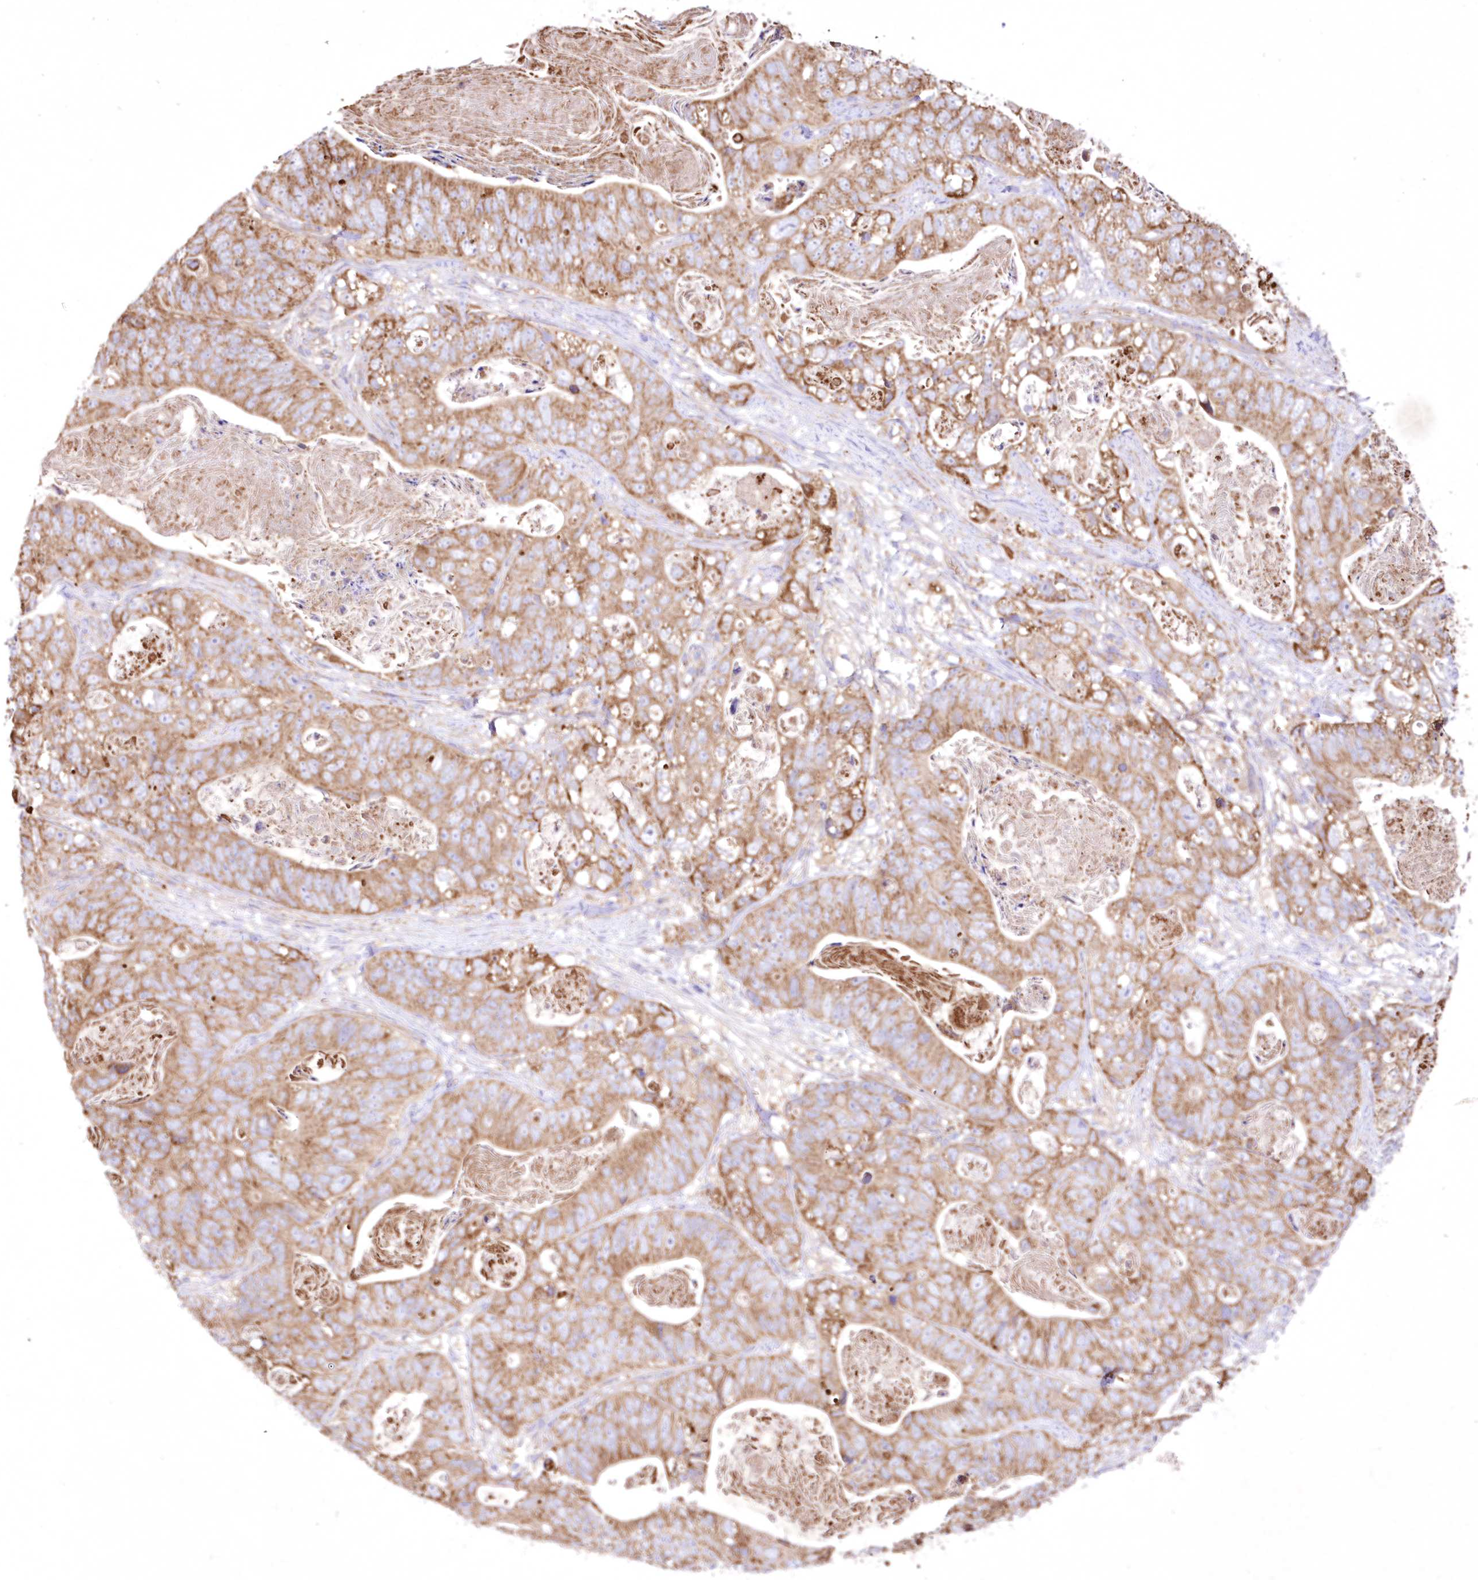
{"staining": {"intensity": "moderate", "quantity": ">75%", "location": "cytoplasmic/membranous"}, "tissue": "stomach cancer", "cell_type": "Tumor cells", "image_type": "cancer", "snomed": [{"axis": "morphology", "description": "Normal tissue, NOS"}, {"axis": "morphology", "description": "Adenocarcinoma, NOS"}, {"axis": "topography", "description": "Stomach"}], "caption": "A brown stain shows moderate cytoplasmic/membranous staining of a protein in human stomach cancer tumor cells.", "gene": "FCHO2", "patient": {"sex": "female", "age": 89}}